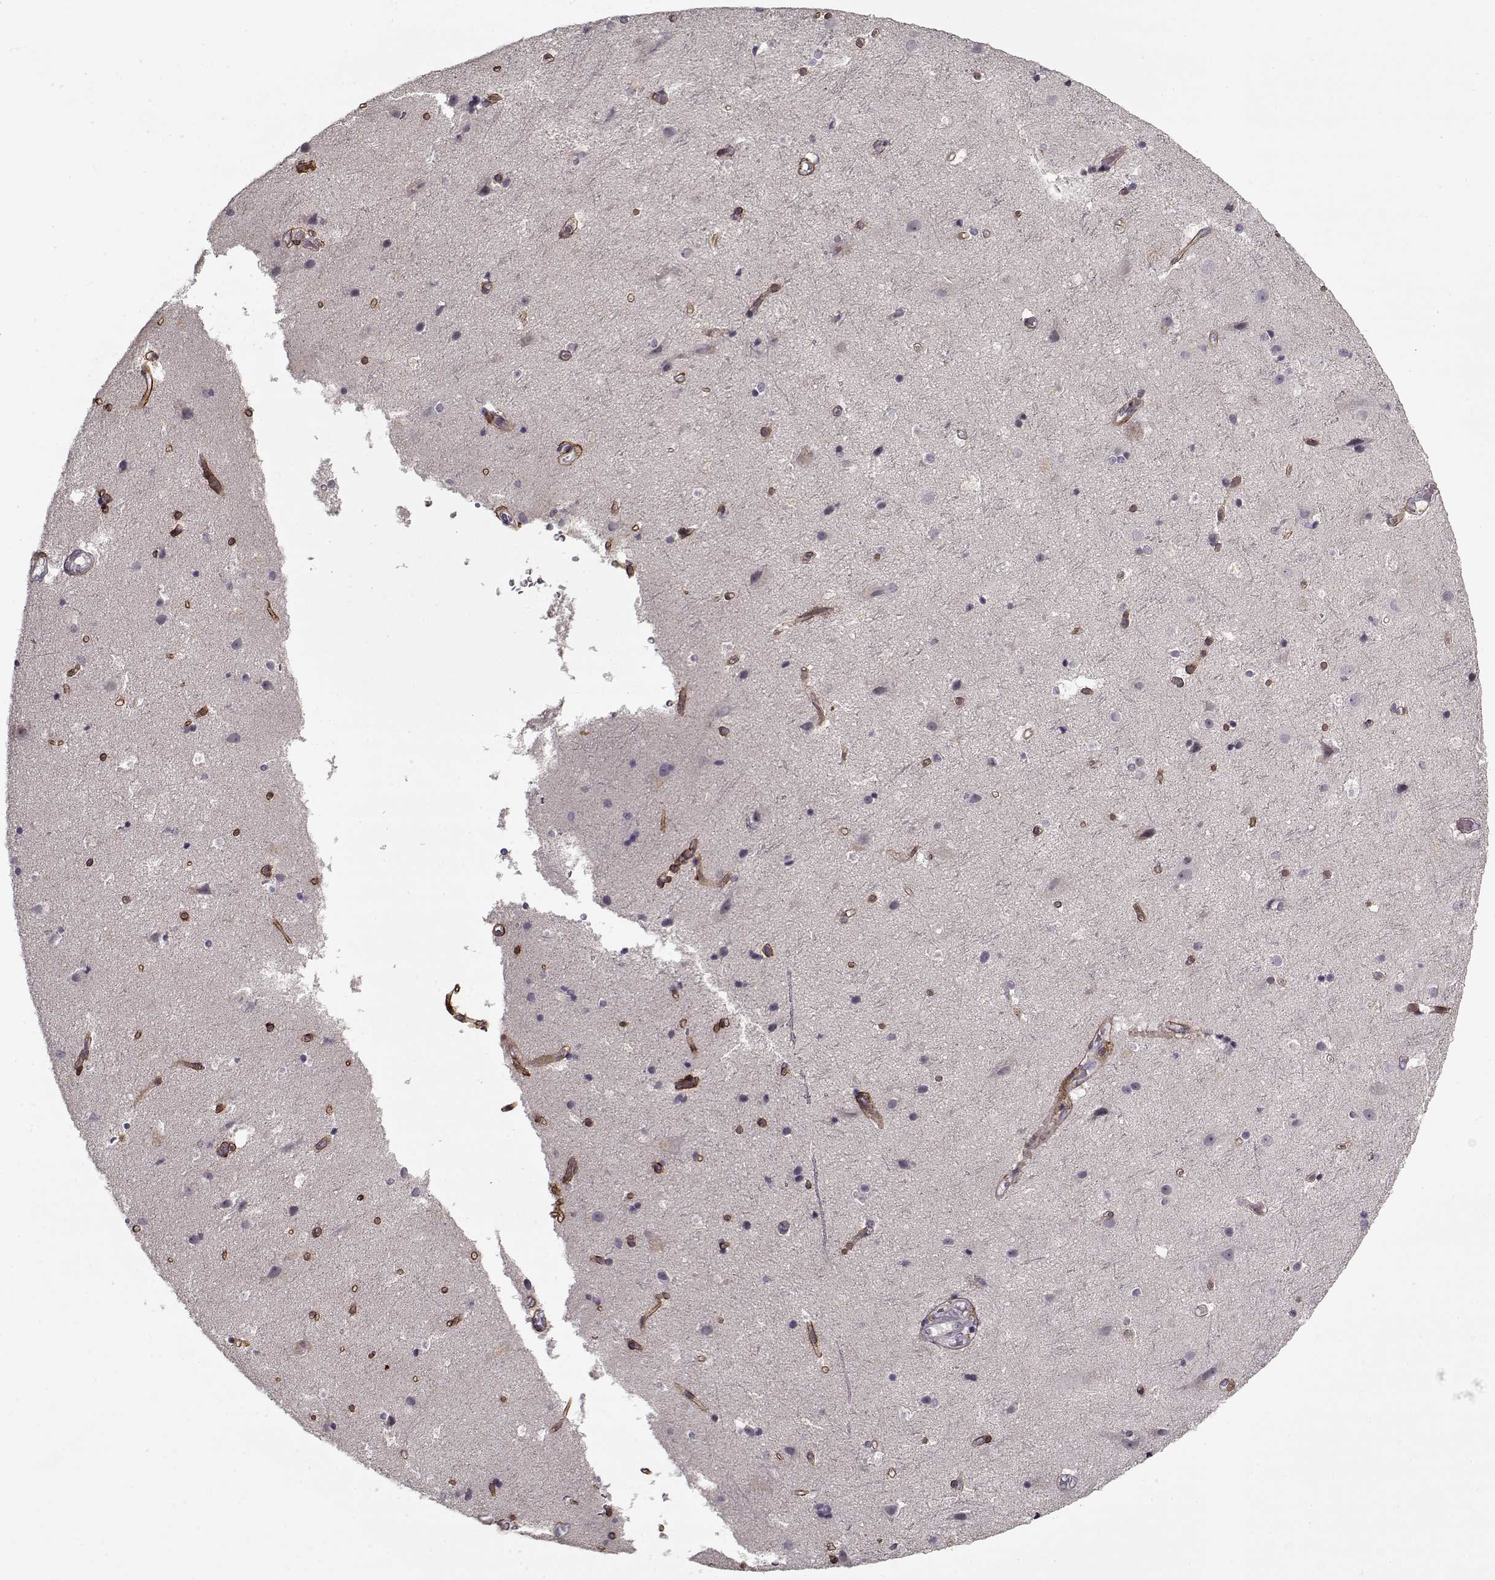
{"staining": {"intensity": "moderate", "quantity": ">75%", "location": "cytoplasmic/membranous"}, "tissue": "cerebral cortex", "cell_type": "Endothelial cells", "image_type": "normal", "snomed": [{"axis": "morphology", "description": "Normal tissue, NOS"}, {"axis": "topography", "description": "Cerebral cortex"}], "caption": "Cerebral cortex stained for a protein (brown) exhibits moderate cytoplasmic/membranous positive staining in about >75% of endothelial cells.", "gene": "LAMA2", "patient": {"sex": "female", "age": 52}}